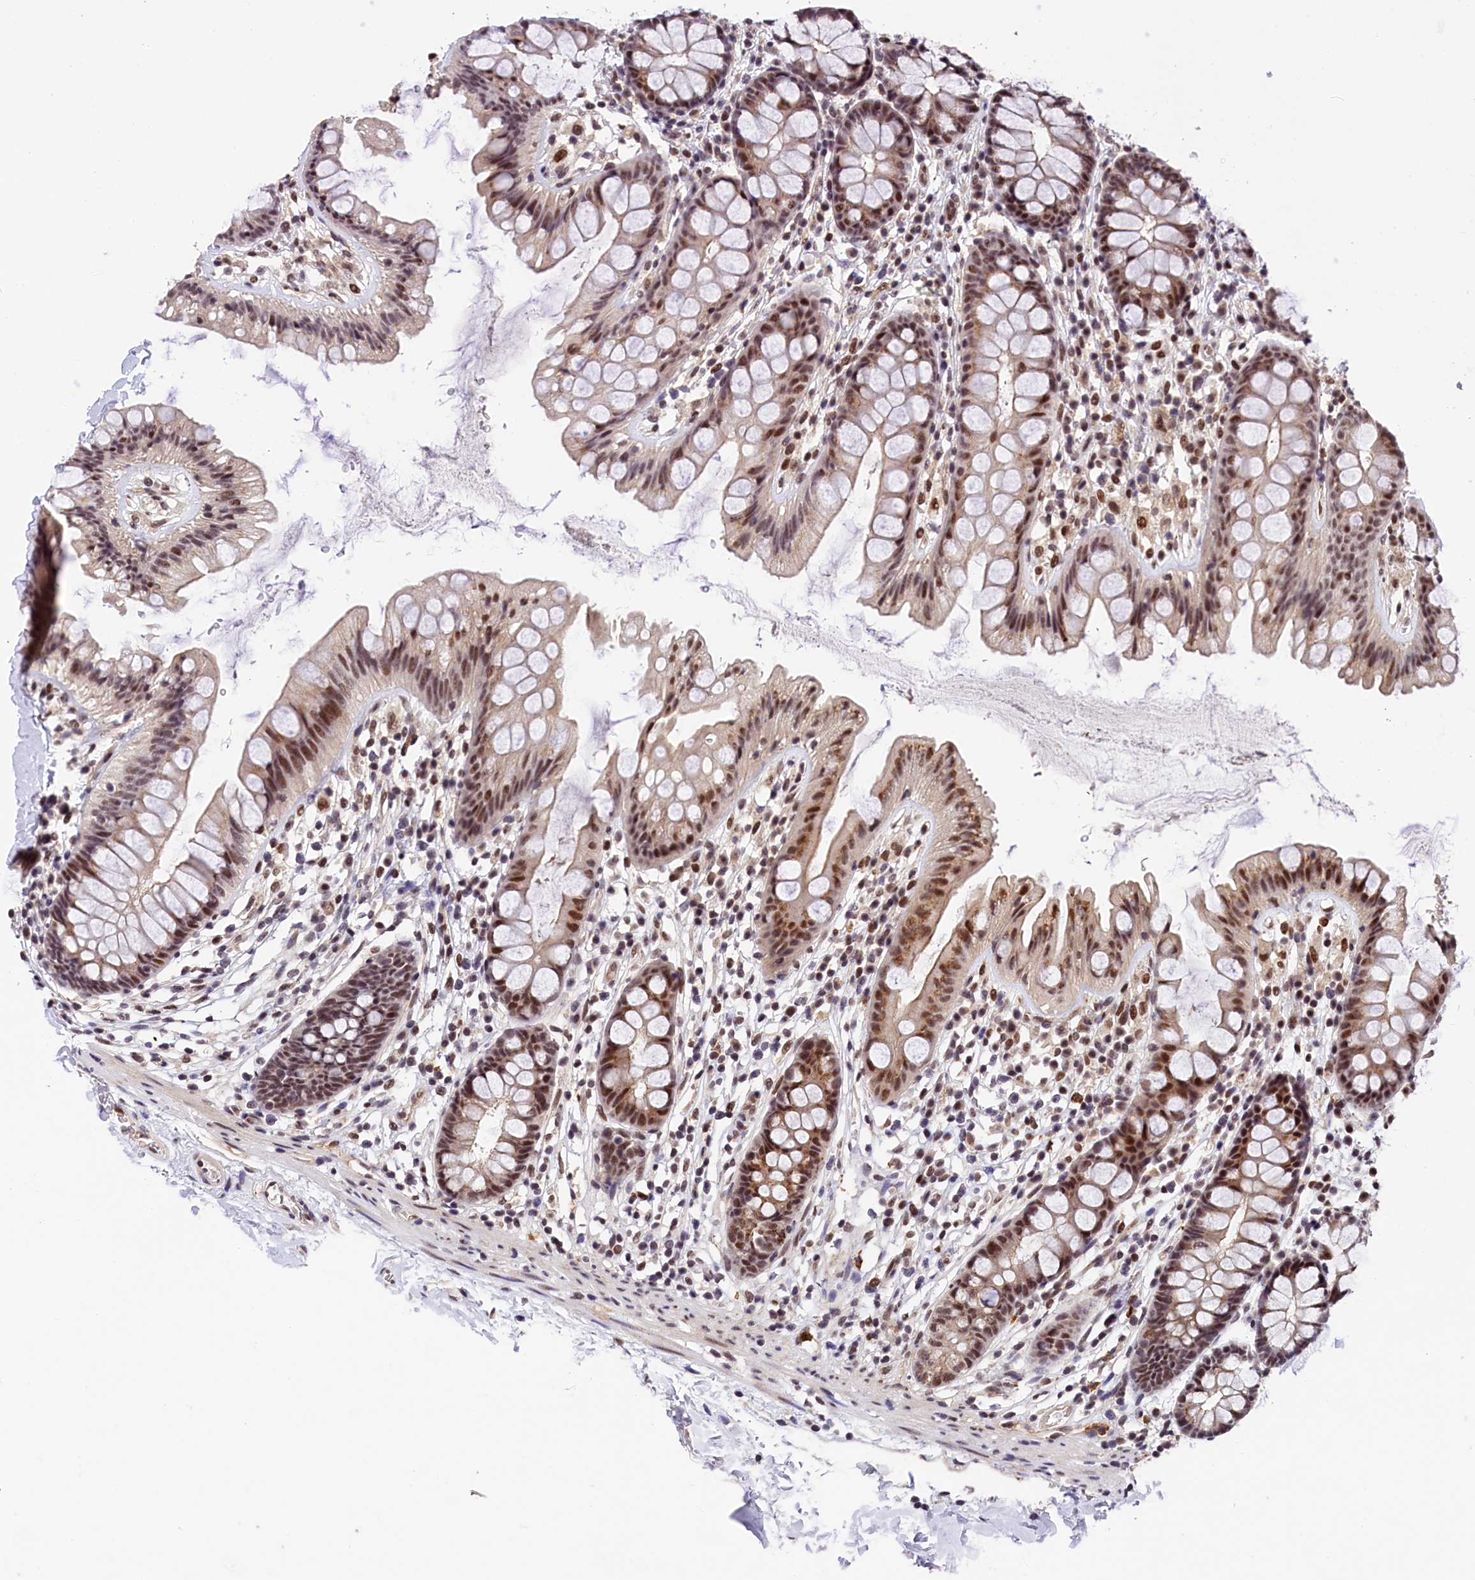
{"staining": {"intensity": "moderate", "quantity": ">75%", "location": "nuclear"}, "tissue": "colon", "cell_type": "Endothelial cells", "image_type": "normal", "snomed": [{"axis": "morphology", "description": "Normal tissue, NOS"}, {"axis": "topography", "description": "Colon"}], "caption": "Immunohistochemical staining of normal human colon demonstrates >75% levels of moderate nuclear protein positivity in approximately >75% of endothelial cells.", "gene": "ADIG", "patient": {"sex": "female", "age": 62}}